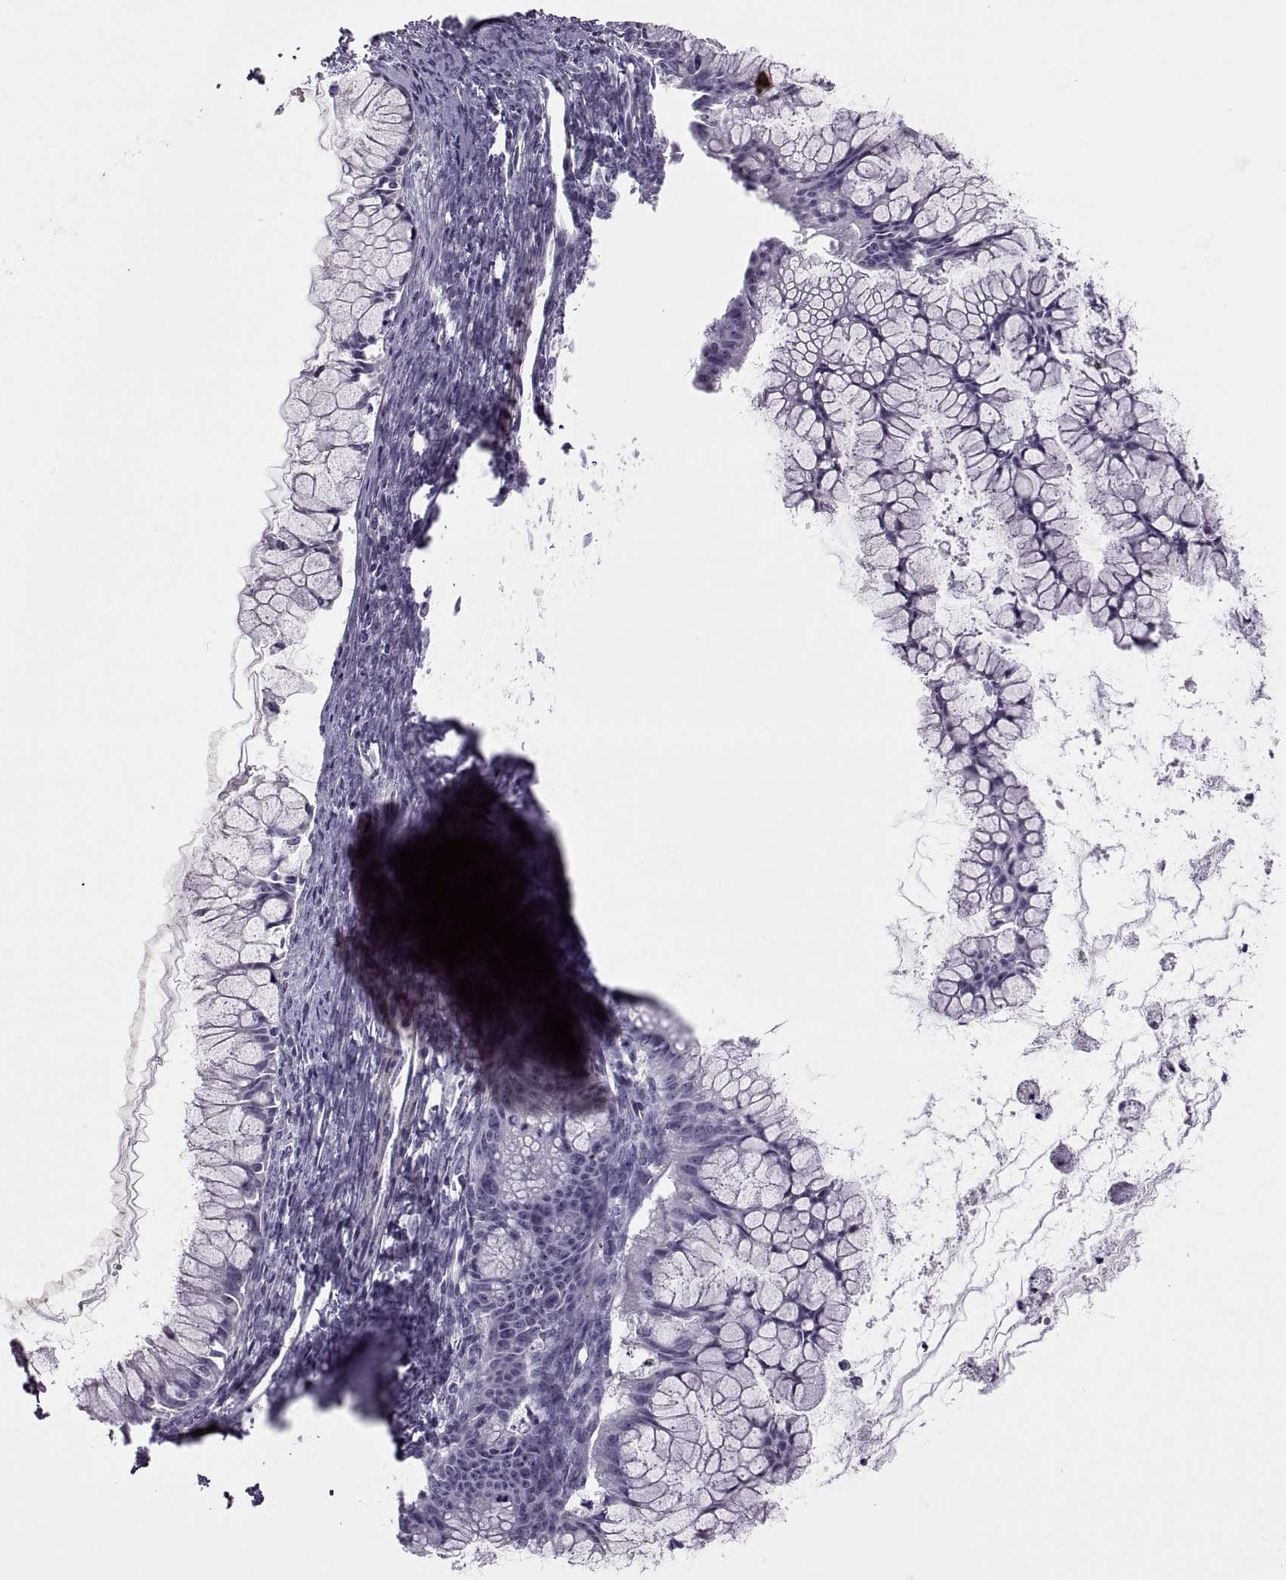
{"staining": {"intensity": "negative", "quantity": "none", "location": "none"}, "tissue": "ovarian cancer", "cell_type": "Tumor cells", "image_type": "cancer", "snomed": [{"axis": "morphology", "description": "Cystadenocarcinoma, mucinous, NOS"}, {"axis": "topography", "description": "Ovary"}], "caption": "DAB (3,3'-diaminobenzidine) immunohistochemical staining of human ovarian cancer reveals no significant staining in tumor cells.", "gene": "CHCT1", "patient": {"sex": "female", "age": 41}}